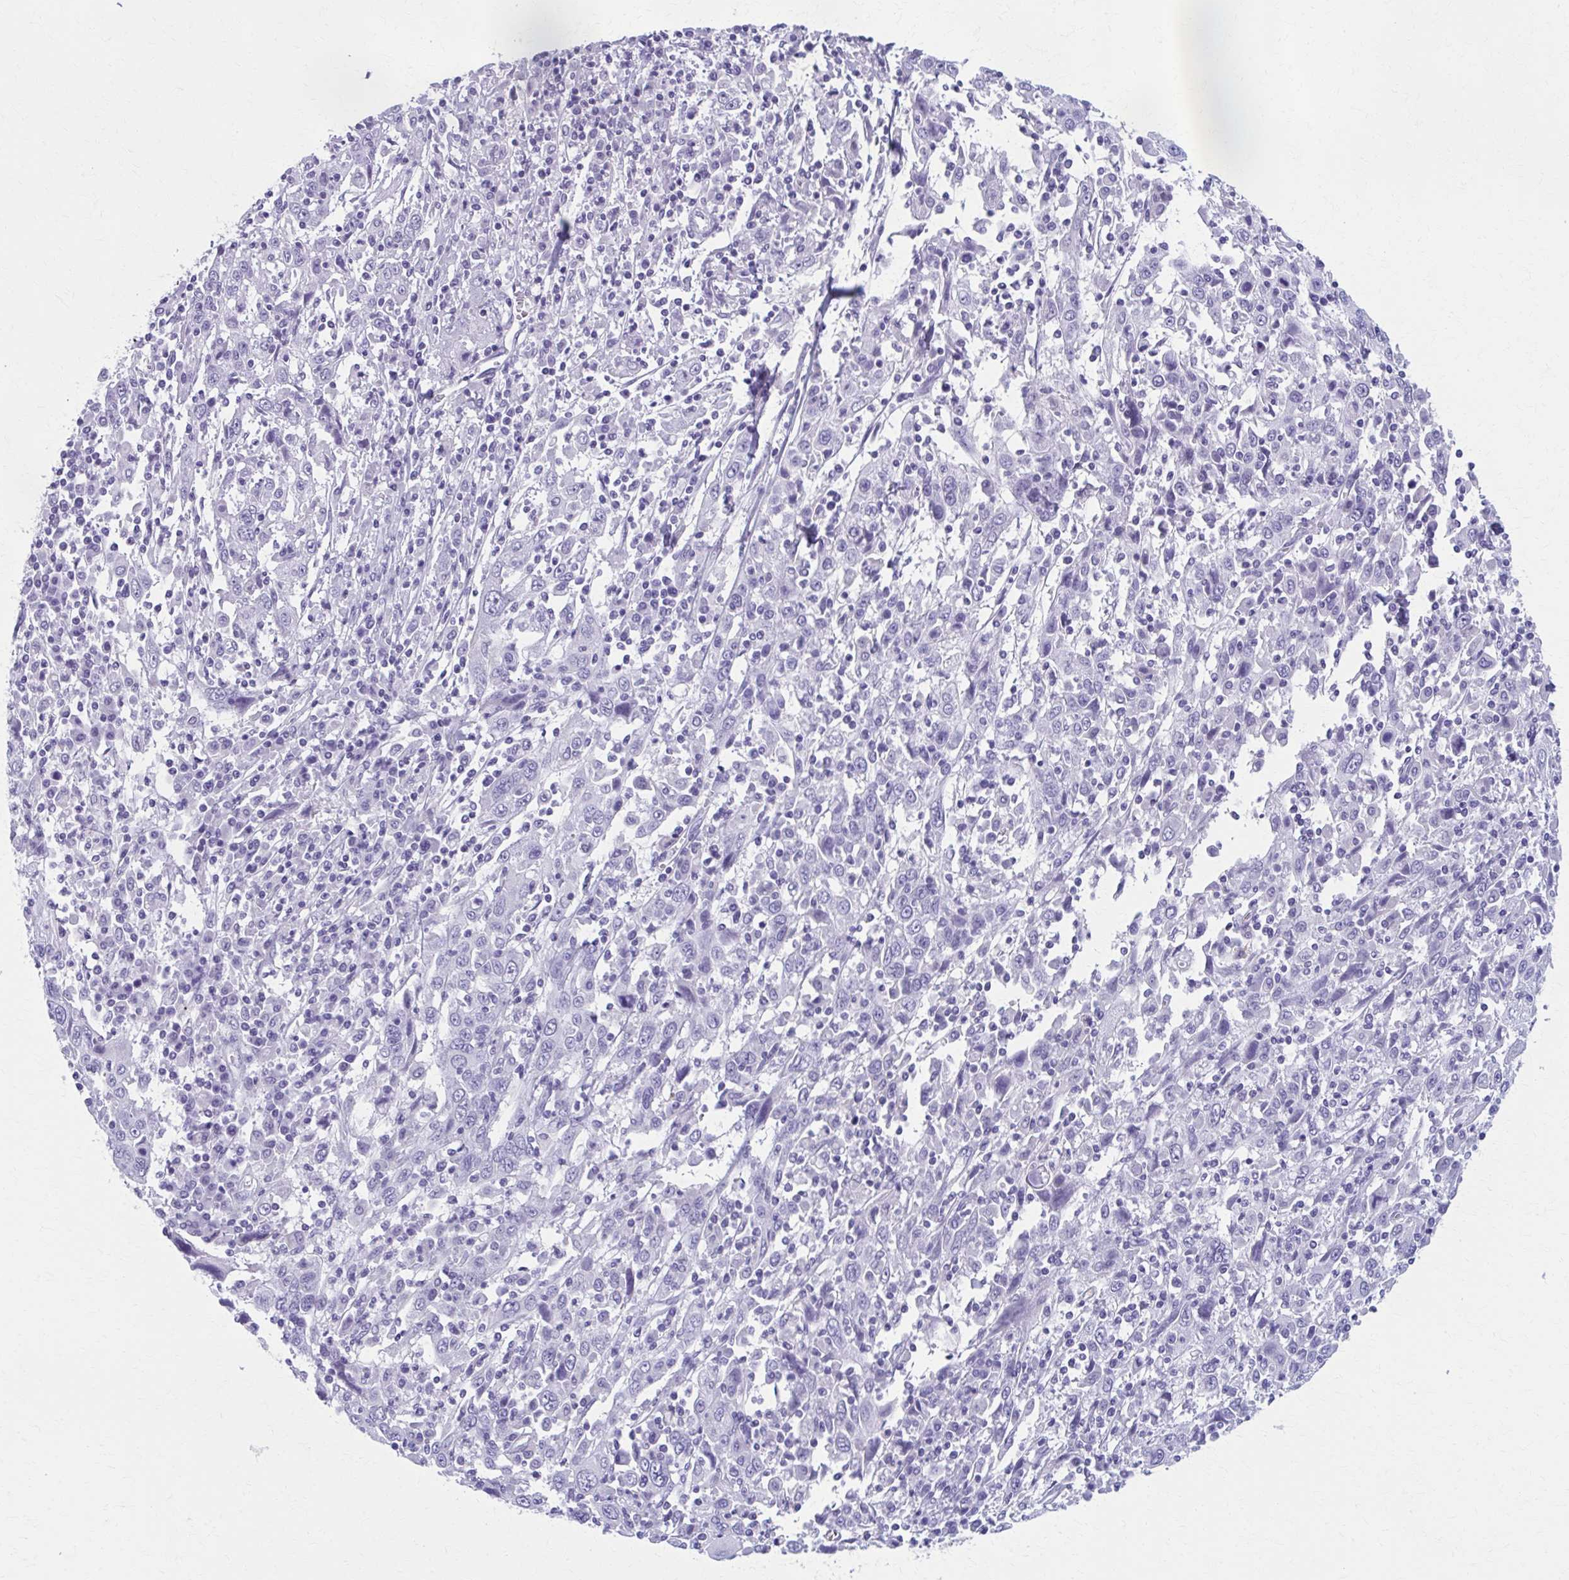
{"staining": {"intensity": "negative", "quantity": "none", "location": "none"}, "tissue": "cervical cancer", "cell_type": "Tumor cells", "image_type": "cancer", "snomed": [{"axis": "morphology", "description": "Squamous cell carcinoma, NOS"}, {"axis": "topography", "description": "Cervix"}], "caption": "Tumor cells show no significant expression in squamous cell carcinoma (cervical).", "gene": "MPLKIP", "patient": {"sex": "female", "age": 46}}